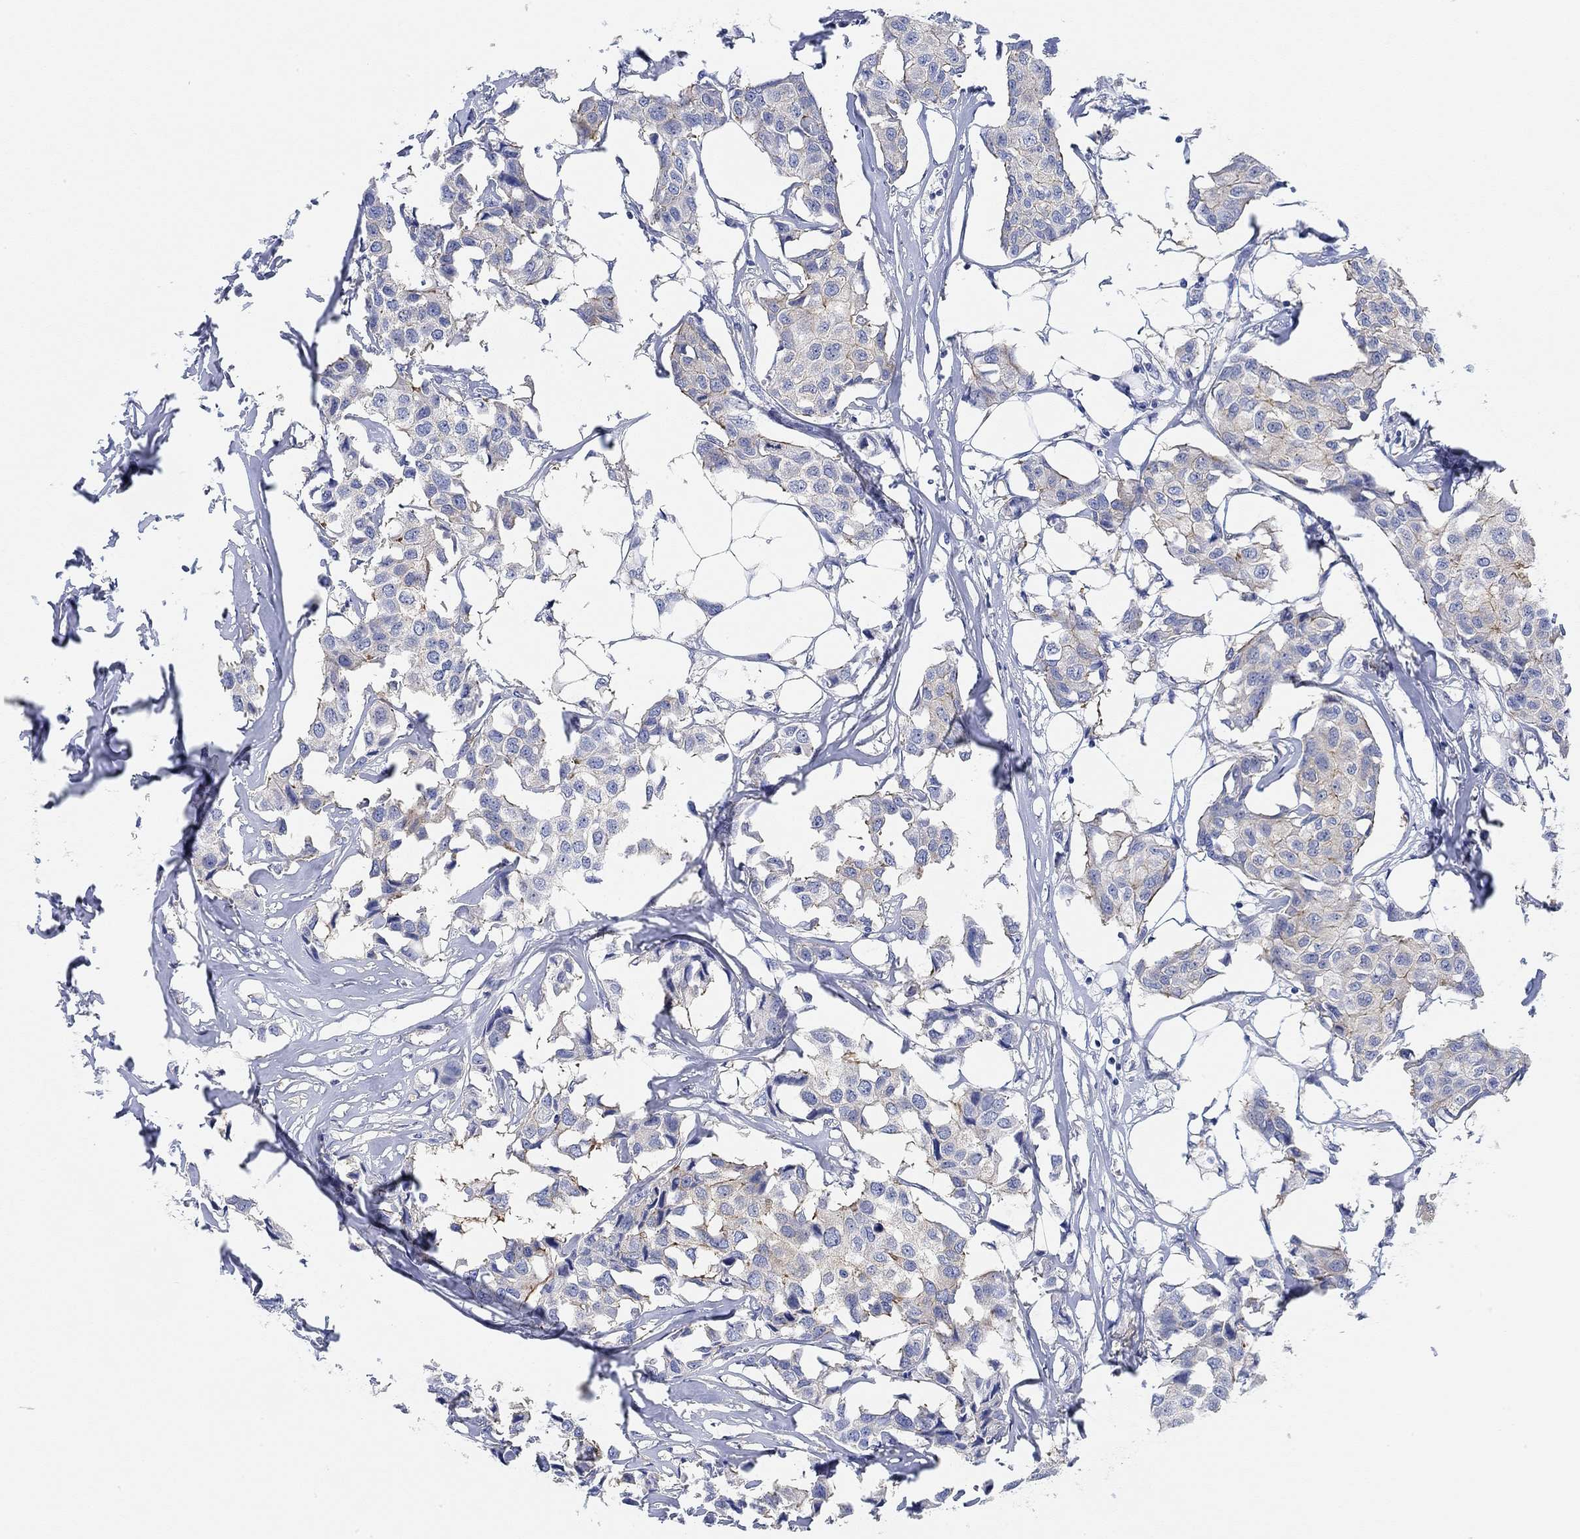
{"staining": {"intensity": "strong", "quantity": "<25%", "location": "cytoplasmic/membranous"}, "tissue": "breast cancer", "cell_type": "Tumor cells", "image_type": "cancer", "snomed": [{"axis": "morphology", "description": "Duct carcinoma"}, {"axis": "topography", "description": "Breast"}], "caption": "Immunohistochemical staining of intraductal carcinoma (breast) displays medium levels of strong cytoplasmic/membranous staining in about <25% of tumor cells.", "gene": "RGS1", "patient": {"sex": "female", "age": 80}}